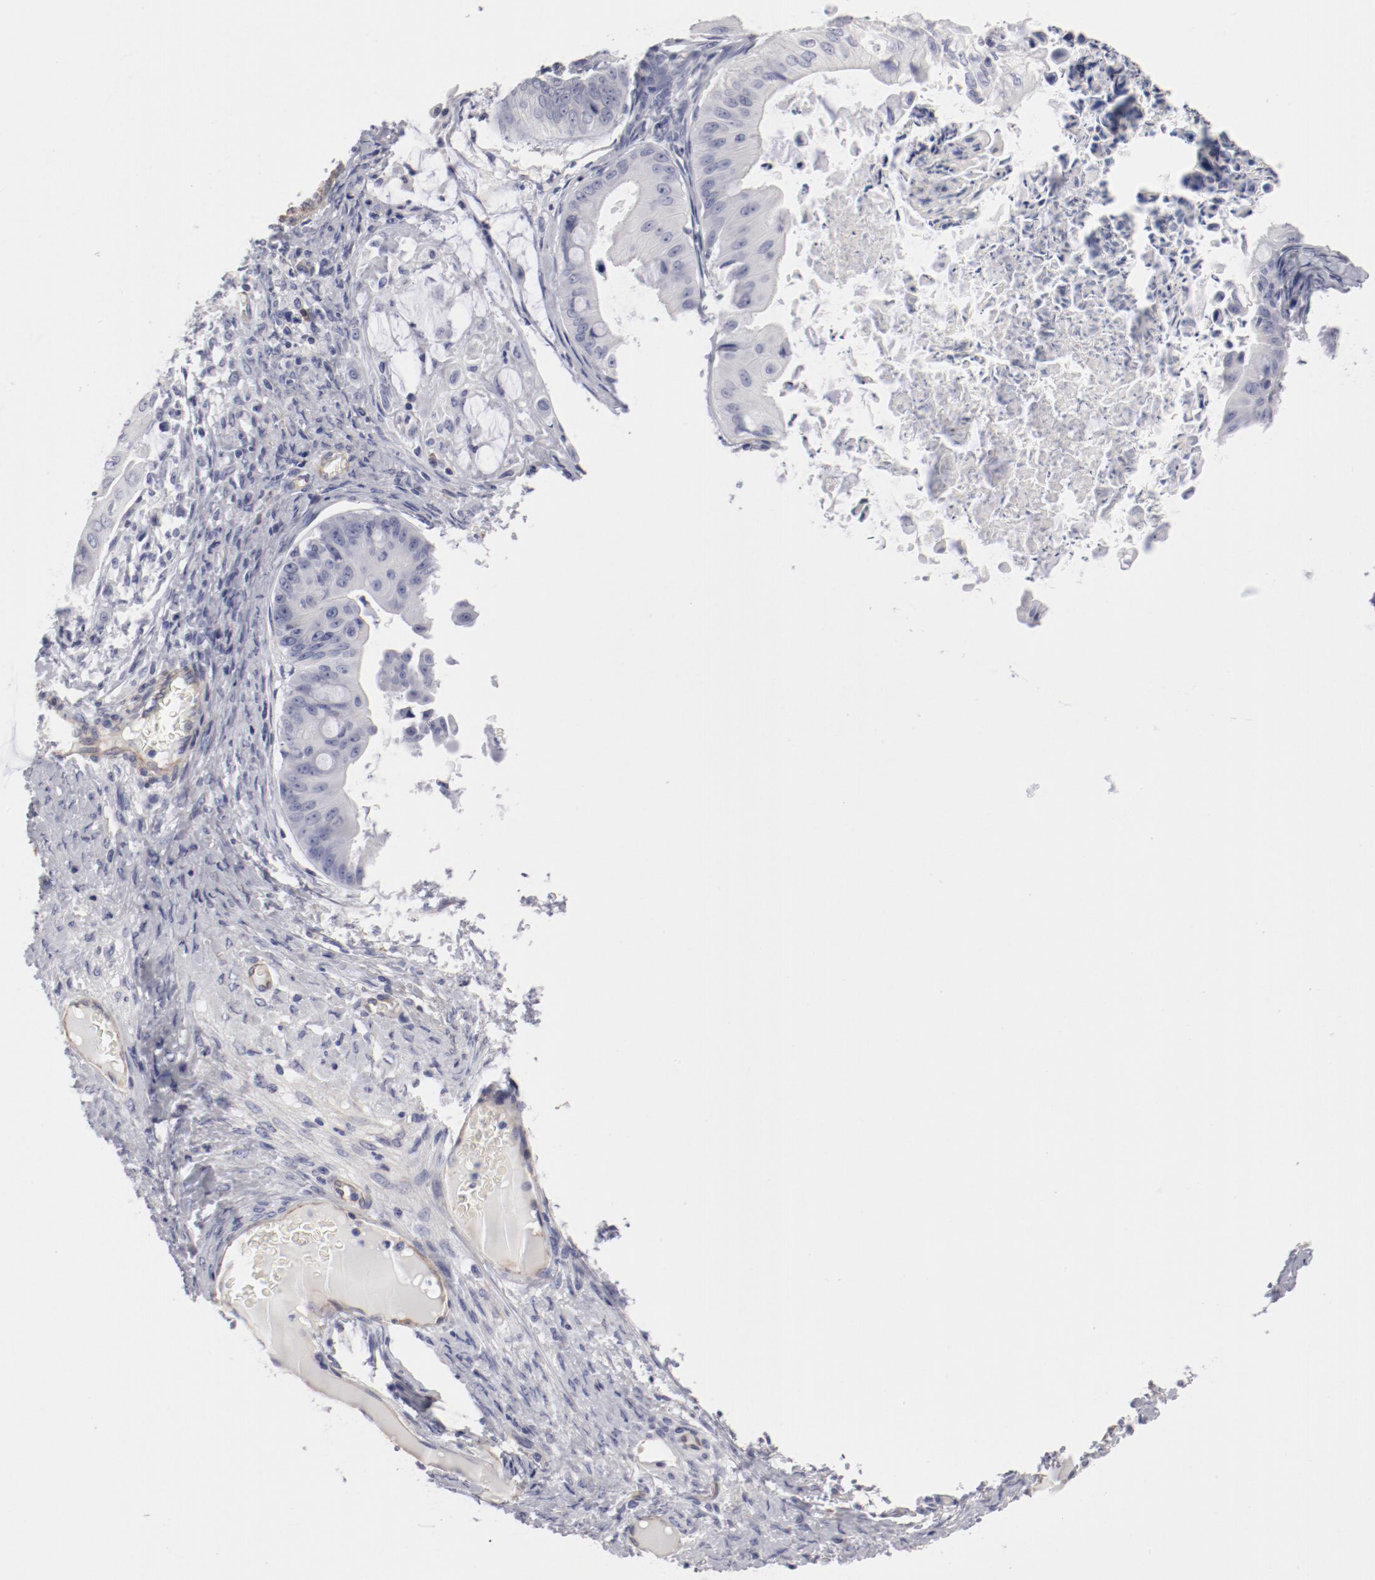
{"staining": {"intensity": "negative", "quantity": "none", "location": "none"}, "tissue": "ovarian cancer", "cell_type": "Tumor cells", "image_type": "cancer", "snomed": [{"axis": "morphology", "description": "Cystadenocarcinoma, mucinous, NOS"}, {"axis": "topography", "description": "Ovary"}], "caption": "Immunohistochemical staining of ovarian mucinous cystadenocarcinoma demonstrates no significant staining in tumor cells.", "gene": "LAX1", "patient": {"sex": "female", "age": 37}}